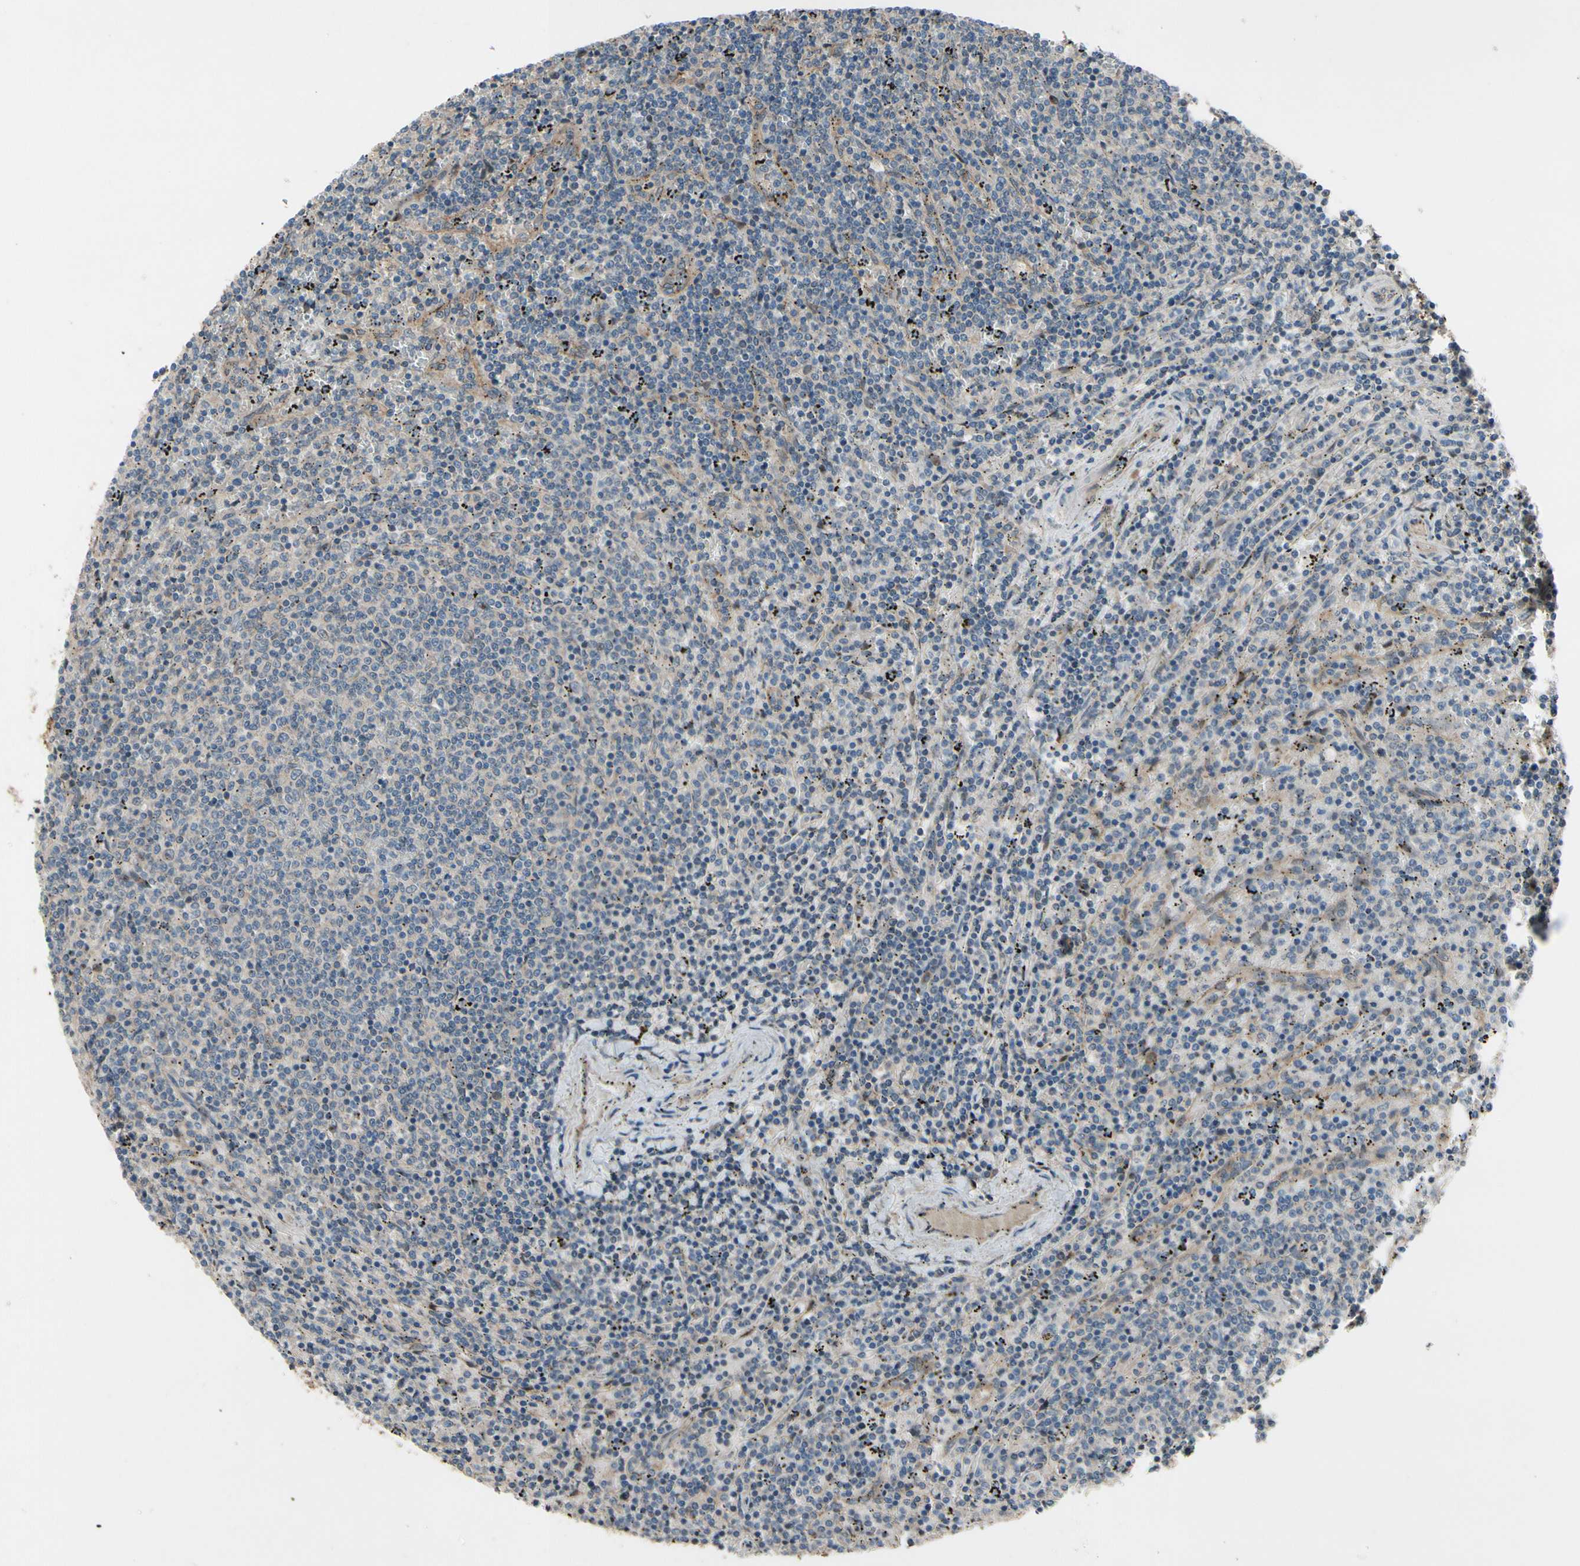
{"staining": {"intensity": "negative", "quantity": "none", "location": "none"}, "tissue": "lymphoma", "cell_type": "Tumor cells", "image_type": "cancer", "snomed": [{"axis": "morphology", "description": "Malignant lymphoma, non-Hodgkin's type, Low grade"}, {"axis": "topography", "description": "Spleen"}], "caption": "The image shows no staining of tumor cells in lymphoma.", "gene": "ICAM5", "patient": {"sex": "female", "age": 50}}